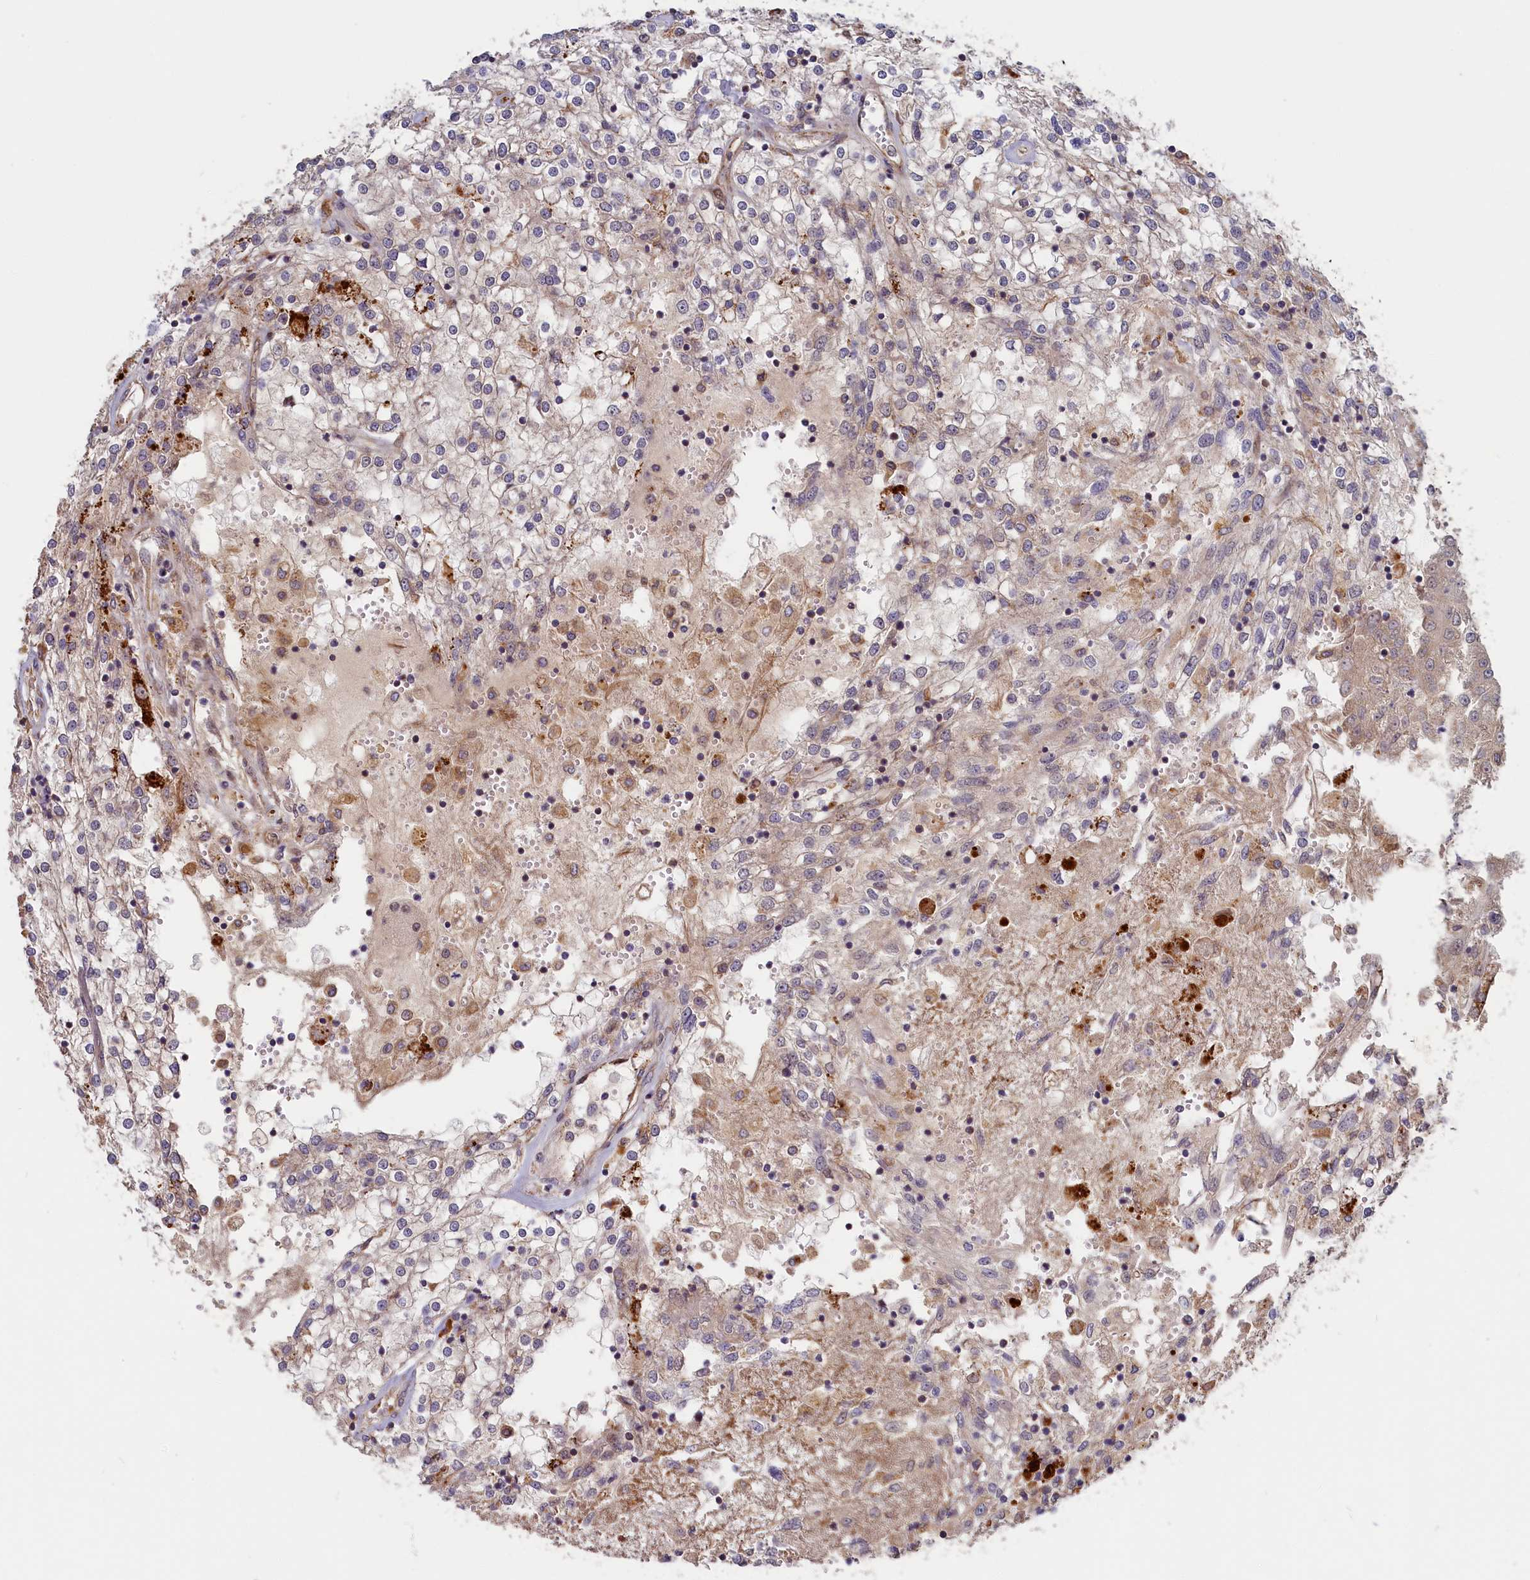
{"staining": {"intensity": "weak", "quantity": "<25%", "location": "cytoplasmic/membranous"}, "tissue": "renal cancer", "cell_type": "Tumor cells", "image_type": "cancer", "snomed": [{"axis": "morphology", "description": "Adenocarcinoma, NOS"}, {"axis": "topography", "description": "Kidney"}], "caption": "IHC histopathology image of renal cancer (adenocarcinoma) stained for a protein (brown), which shows no staining in tumor cells.", "gene": "CEP44", "patient": {"sex": "female", "age": 52}}